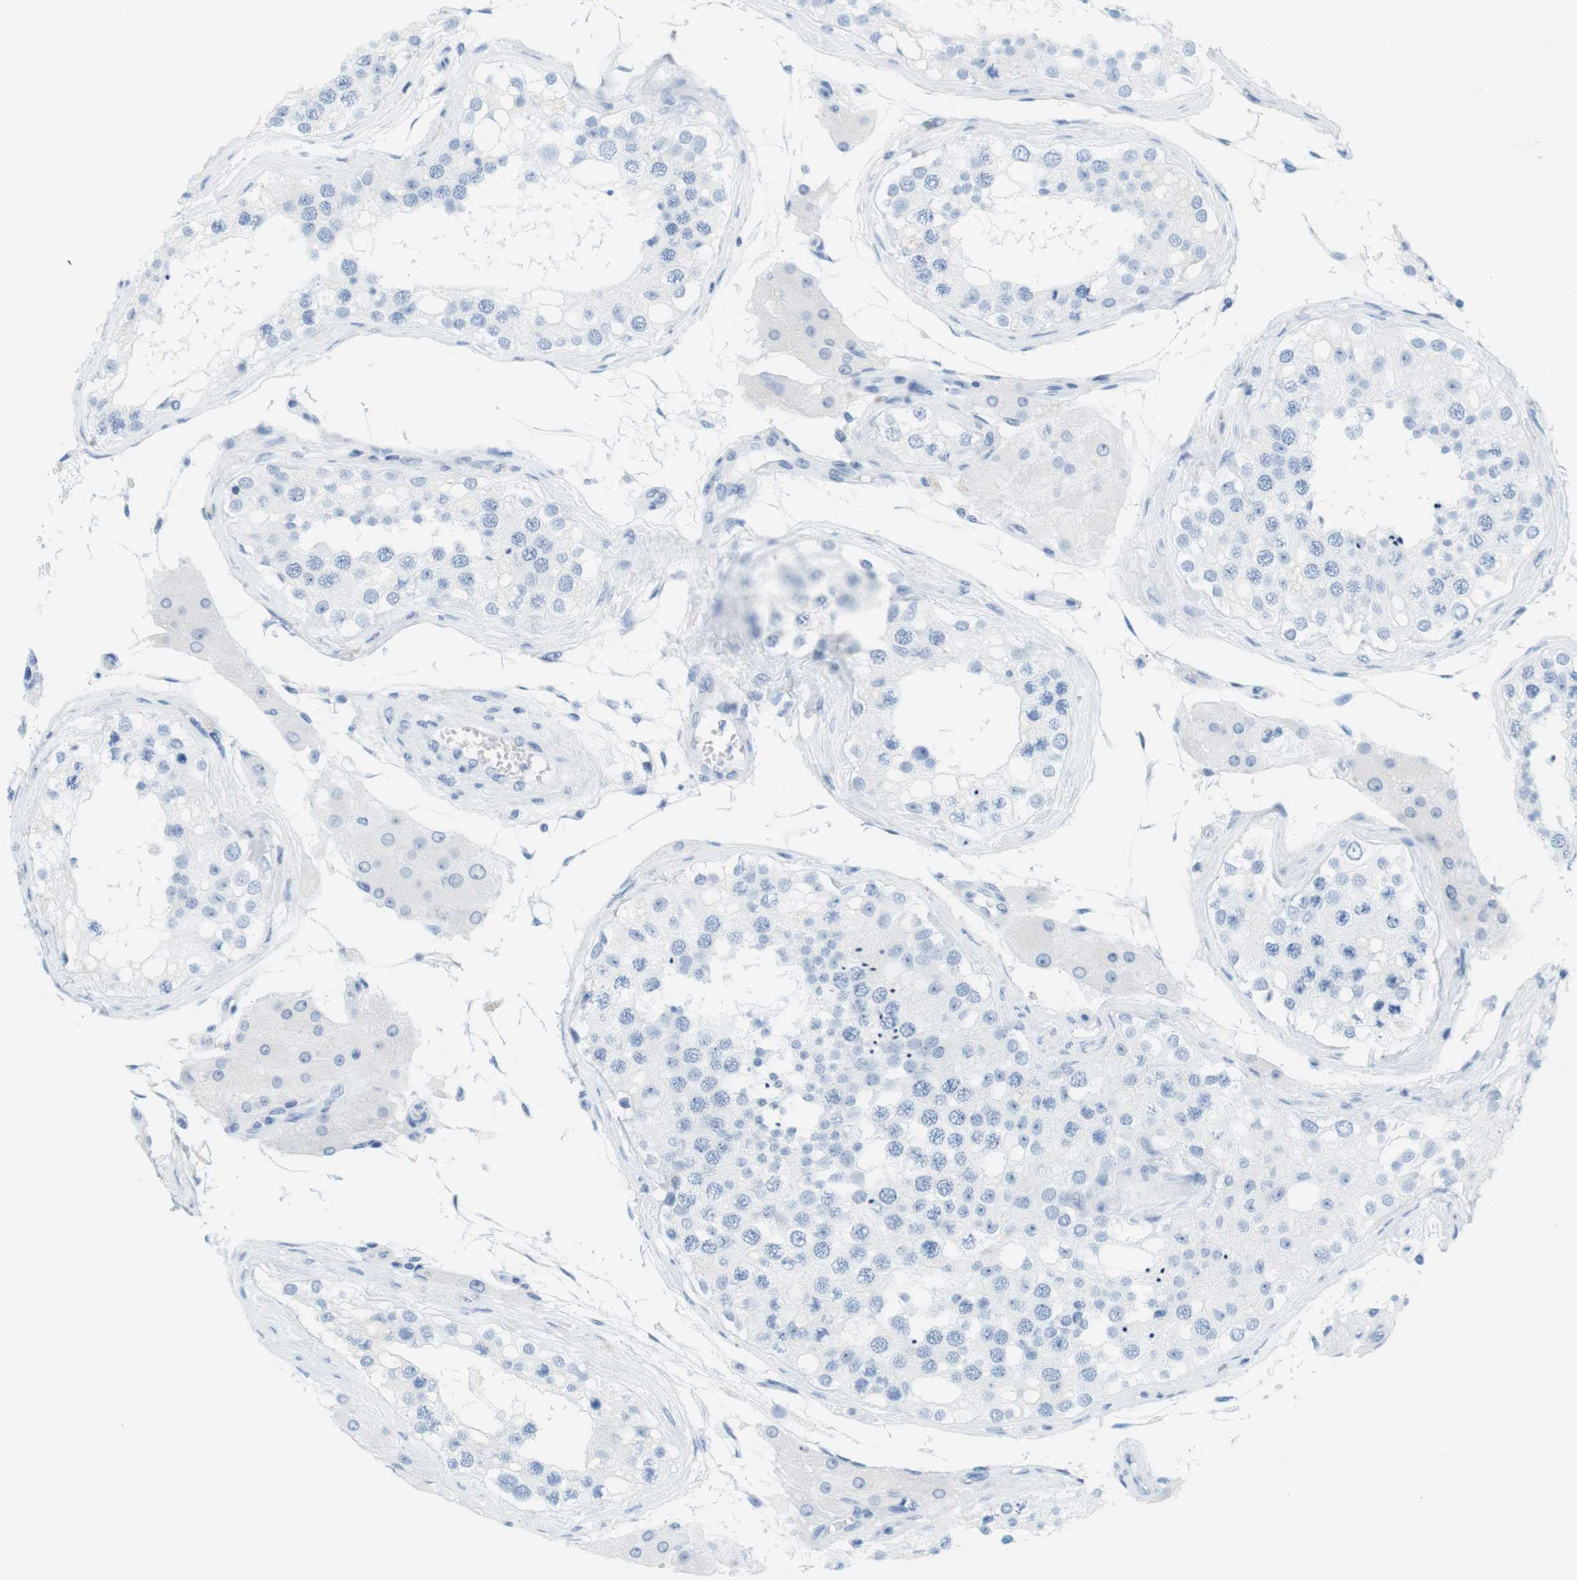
{"staining": {"intensity": "negative", "quantity": "none", "location": "none"}, "tissue": "testis", "cell_type": "Cells in seminiferous ducts", "image_type": "normal", "snomed": [{"axis": "morphology", "description": "Normal tissue, NOS"}, {"axis": "topography", "description": "Testis"}], "caption": "There is no significant expression in cells in seminiferous ducts of testis. The staining is performed using DAB brown chromogen with nuclei counter-stained in using hematoxylin.", "gene": "TNNT2", "patient": {"sex": "male", "age": 68}}